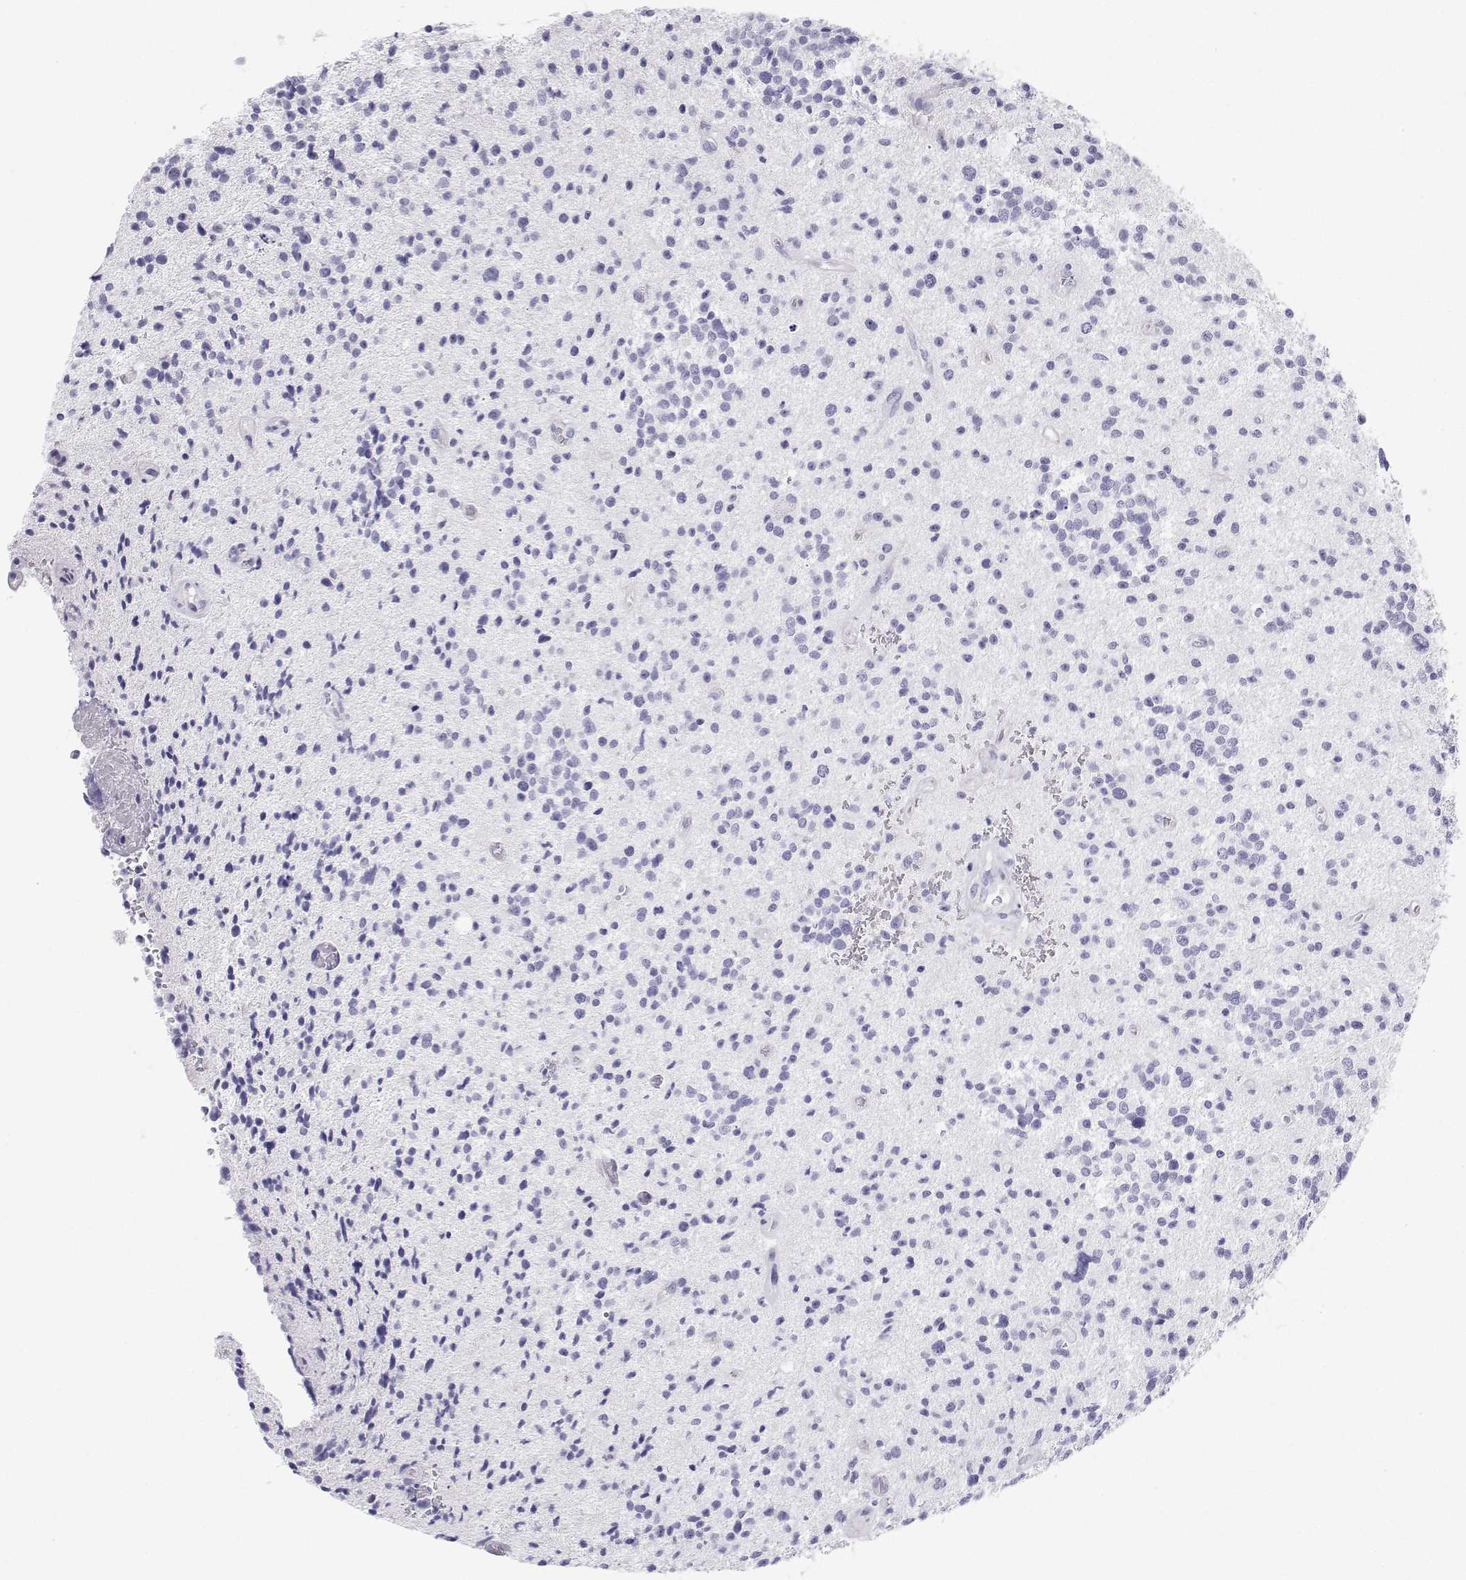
{"staining": {"intensity": "negative", "quantity": "none", "location": "none"}, "tissue": "glioma", "cell_type": "Tumor cells", "image_type": "cancer", "snomed": [{"axis": "morphology", "description": "Glioma, malignant, High grade"}, {"axis": "topography", "description": "Brain"}], "caption": "Glioma stained for a protein using immunohistochemistry (IHC) demonstrates no staining tumor cells.", "gene": "BHMT", "patient": {"sex": "male", "age": 29}}